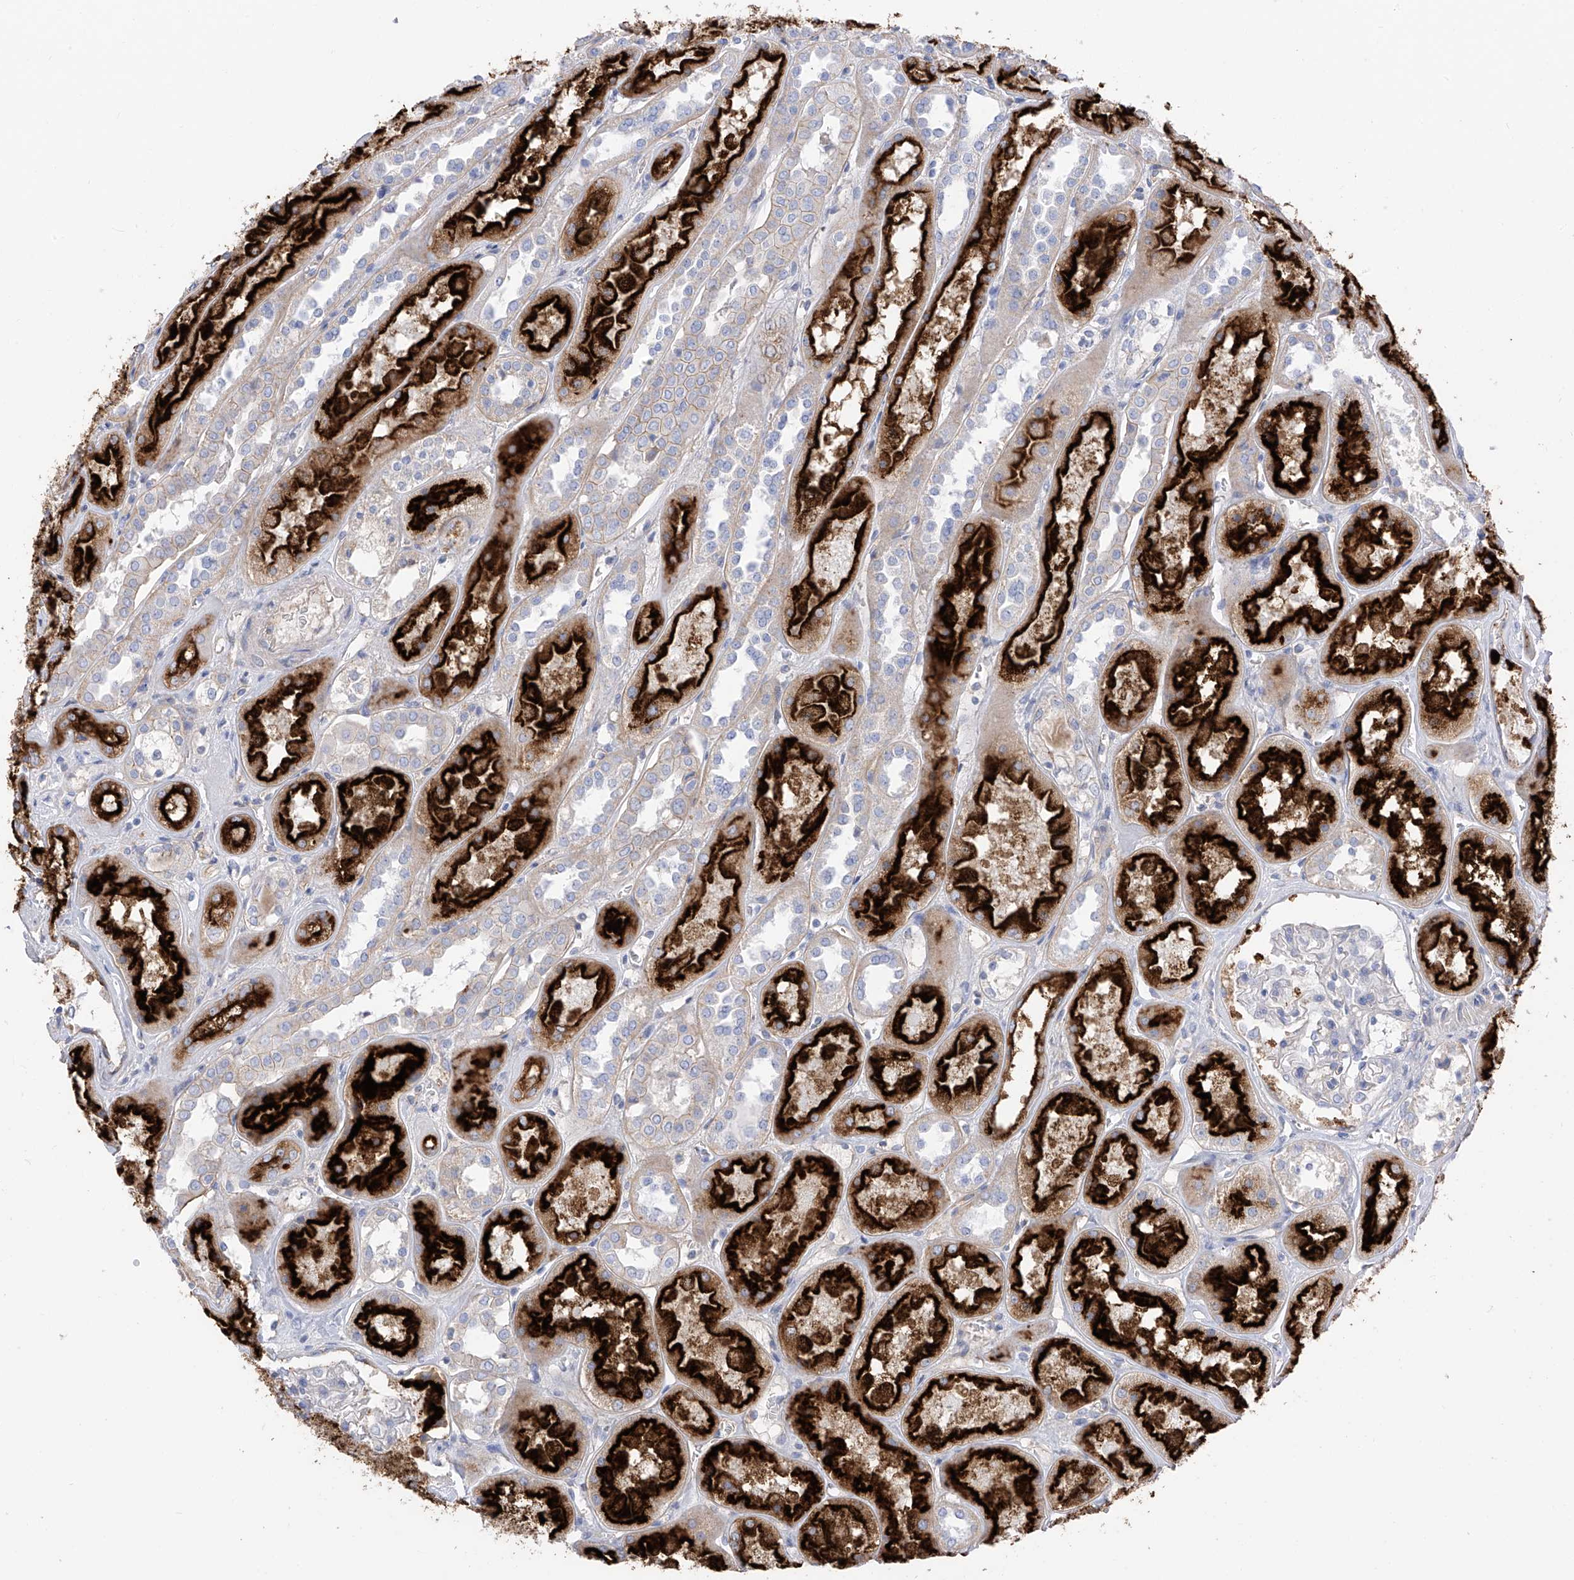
{"staining": {"intensity": "negative", "quantity": "none", "location": "none"}, "tissue": "kidney", "cell_type": "Cells in glomeruli", "image_type": "normal", "snomed": [{"axis": "morphology", "description": "Normal tissue, NOS"}, {"axis": "topography", "description": "Kidney"}], "caption": "A high-resolution micrograph shows IHC staining of benign kidney, which reveals no significant positivity in cells in glomeruli. (Immunohistochemistry (ihc), brightfield microscopy, high magnification).", "gene": "ITGA9", "patient": {"sex": "male", "age": 70}}